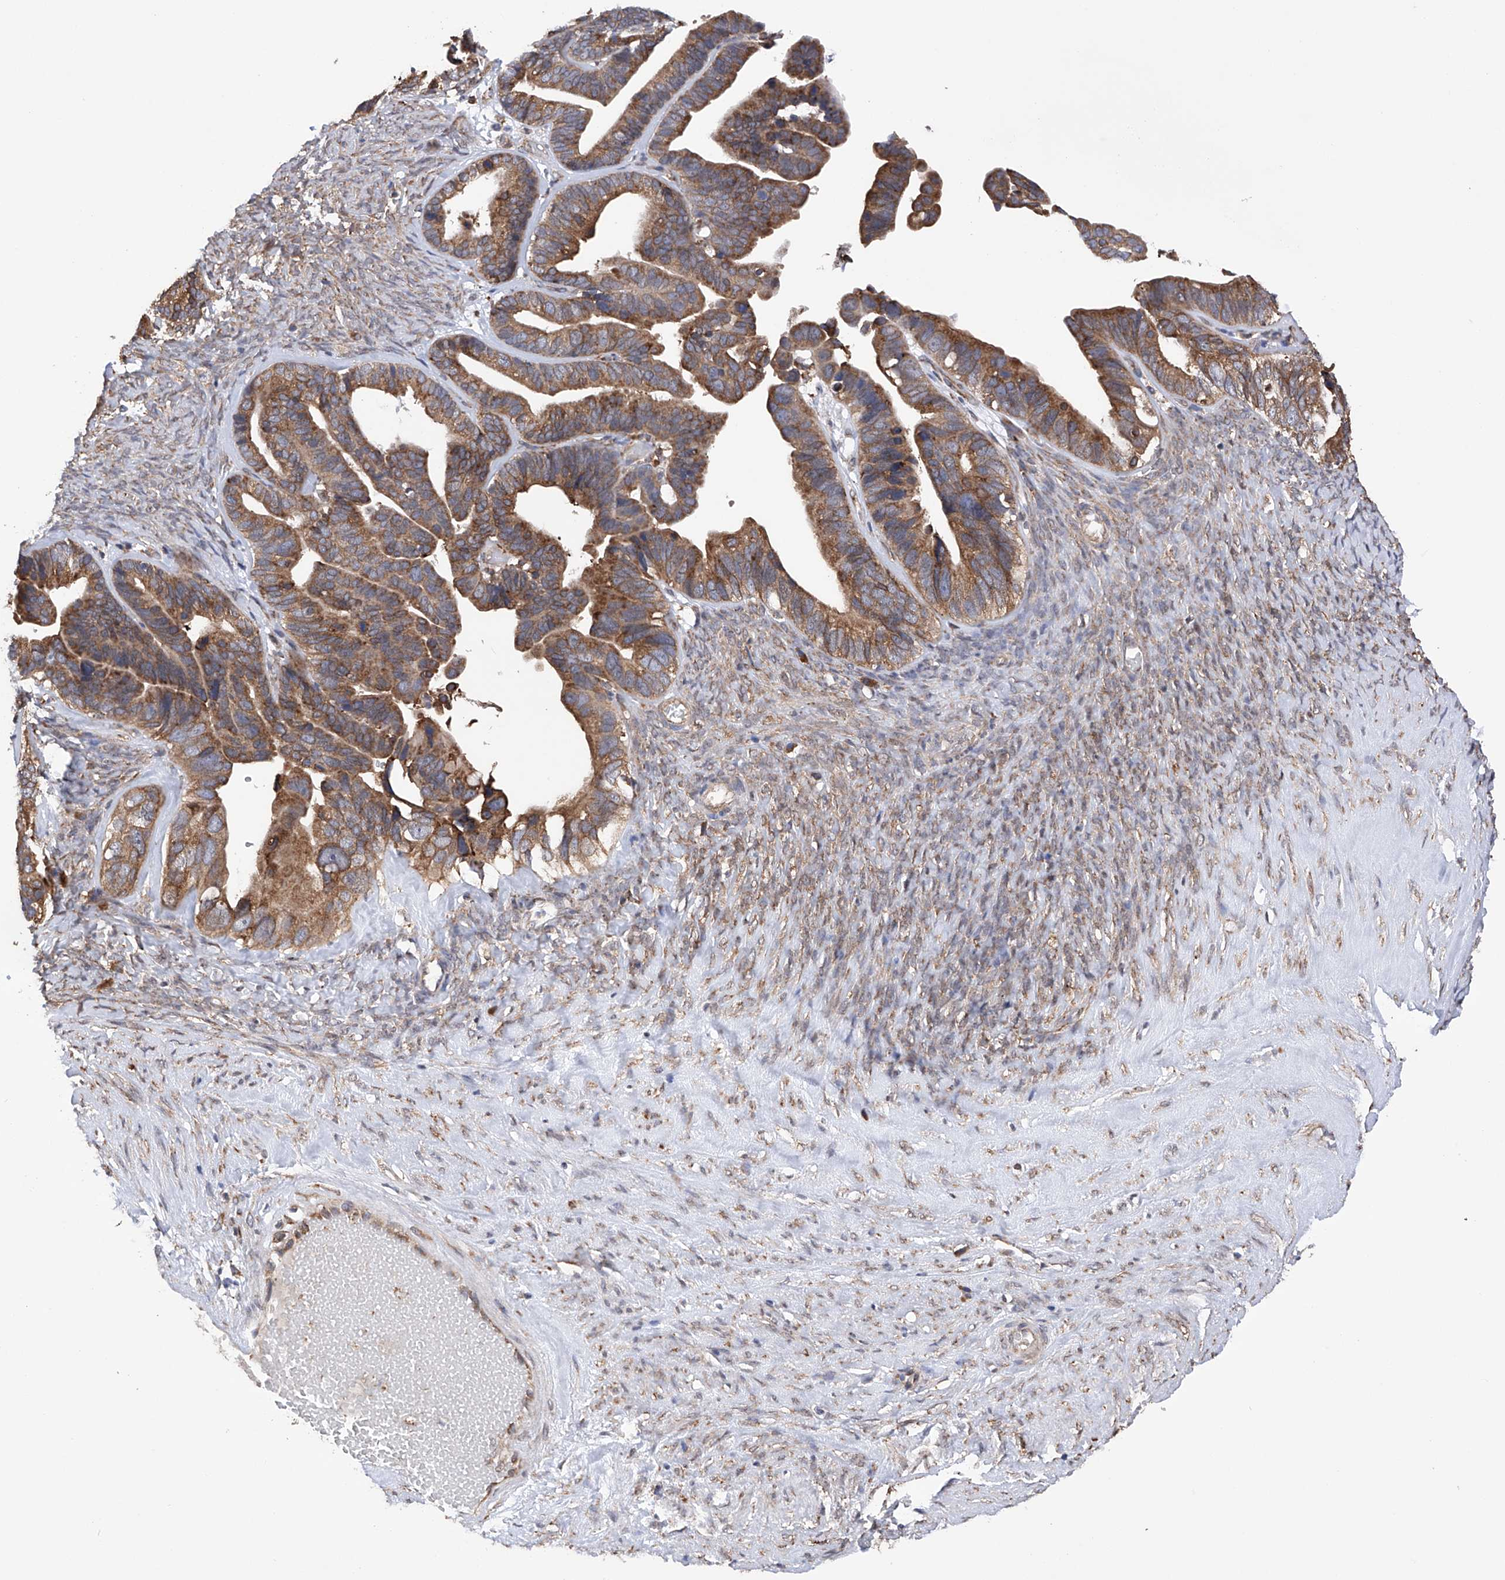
{"staining": {"intensity": "moderate", "quantity": ">75%", "location": "cytoplasmic/membranous"}, "tissue": "ovarian cancer", "cell_type": "Tumor cells", "image_type": "cancer", "snomed": [{"axis": "morphology", "description": "Cystadenocarcinoma, serous, NOS"}, {"axis": "topography", "description": "Ovary"}], "caption": "There is medium levels of moderate cytoplasmic/membranous expression in tumor cells of ovarian serous cystadenocarcinoma, as demonstrated by immunohistochemical staining (brown color).", "gene": "DNAH8", "patient": {"sex": "female", "age": 56}}